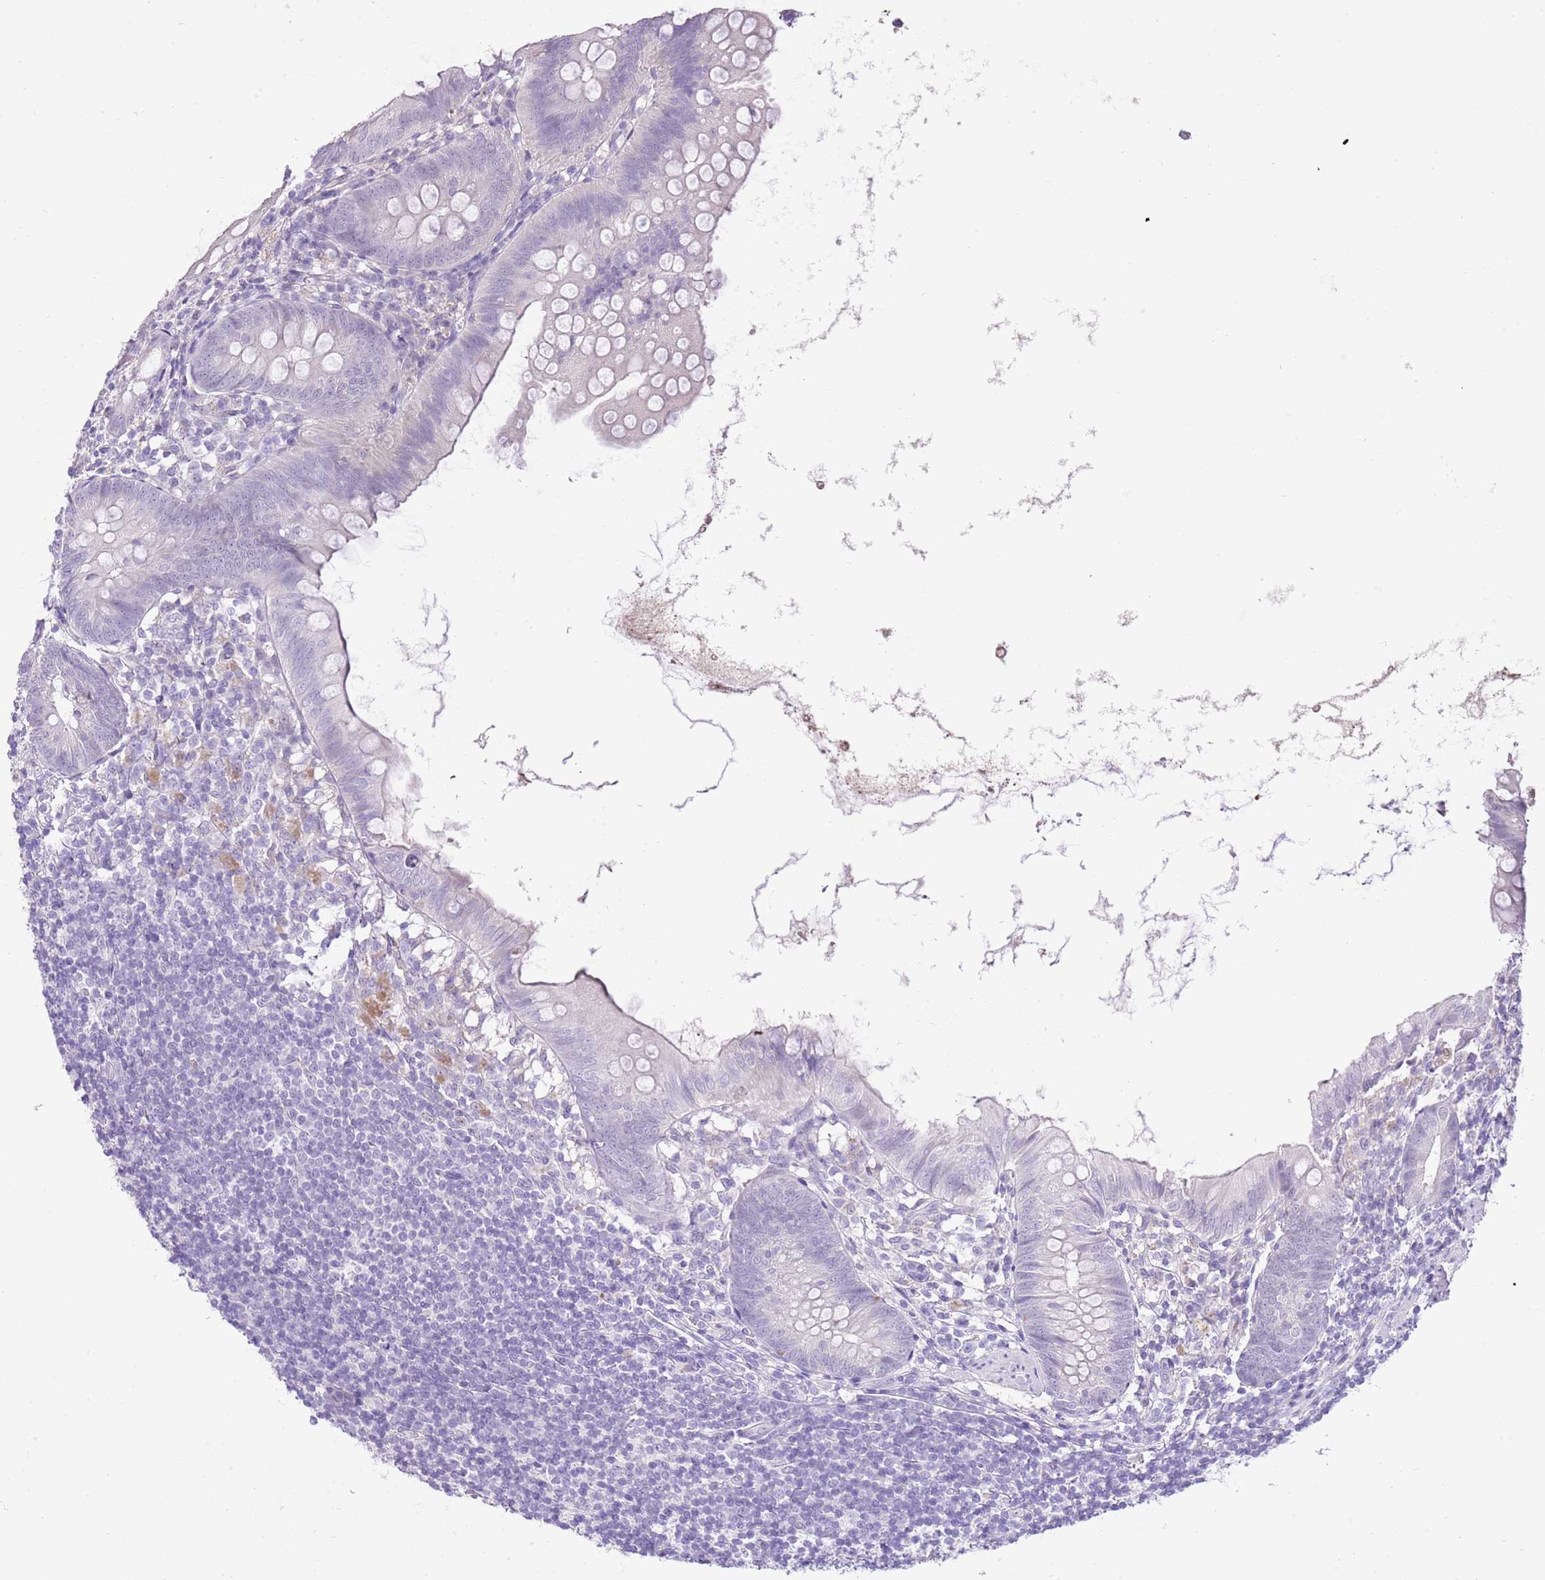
{"staining": {"intensity": "negative", "quantity": "none", "location": "none"}, "tissue": "appendix", "cell_type": "Glandular cells", "image_type": "normal", "snomed": [{"axis": "morphology", "description": "Normal tissue, NOS"}, {"axis": "topography", "description": "Appendix"}], "caption": "Immunohistochemistry (IHC) image of benign human appendix stained for a protein (brown), which exhibits no positivity in glandular cells.", "gene": "XPO7", "patient": {"sex": "female", "age": 62}}